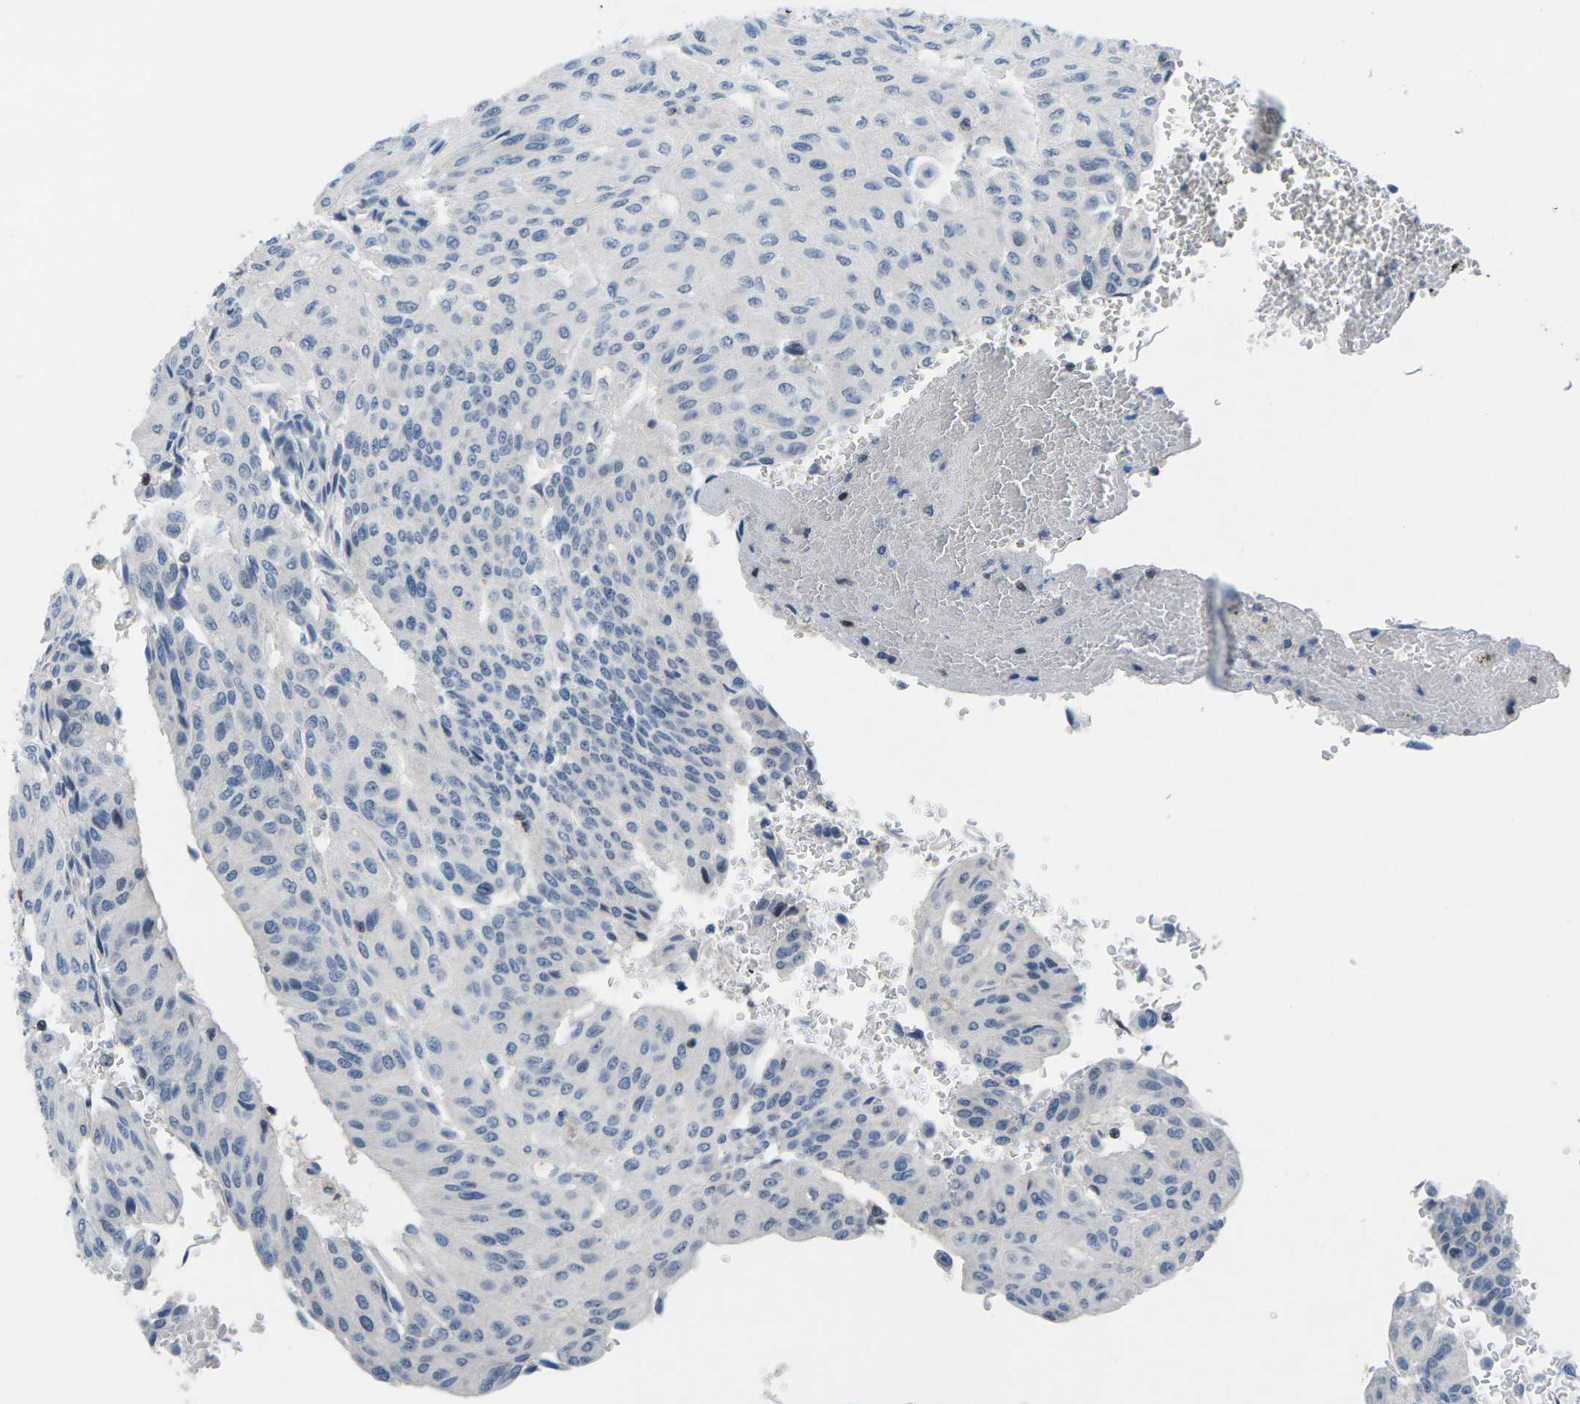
{"staining": {"intensity": "negative", "quantity": "none", "location": "none"}, "tissue": "urothelial cancer", "cell_type": "Tumor cells", "image_type": "cancer", "snomed": [{"axis": "morphology", "description": "Urothelial carcinoma, High grade"}, {"axis": "topography", "description": "Urinary bladder"}], "caption": "This is an immunohistochemistry micrograph of human high-grade urothelial carcinoma. There is no positivity in tumor cells.", "gene": "MBNL1", "patient": {"sex": "male", "age": 66}}